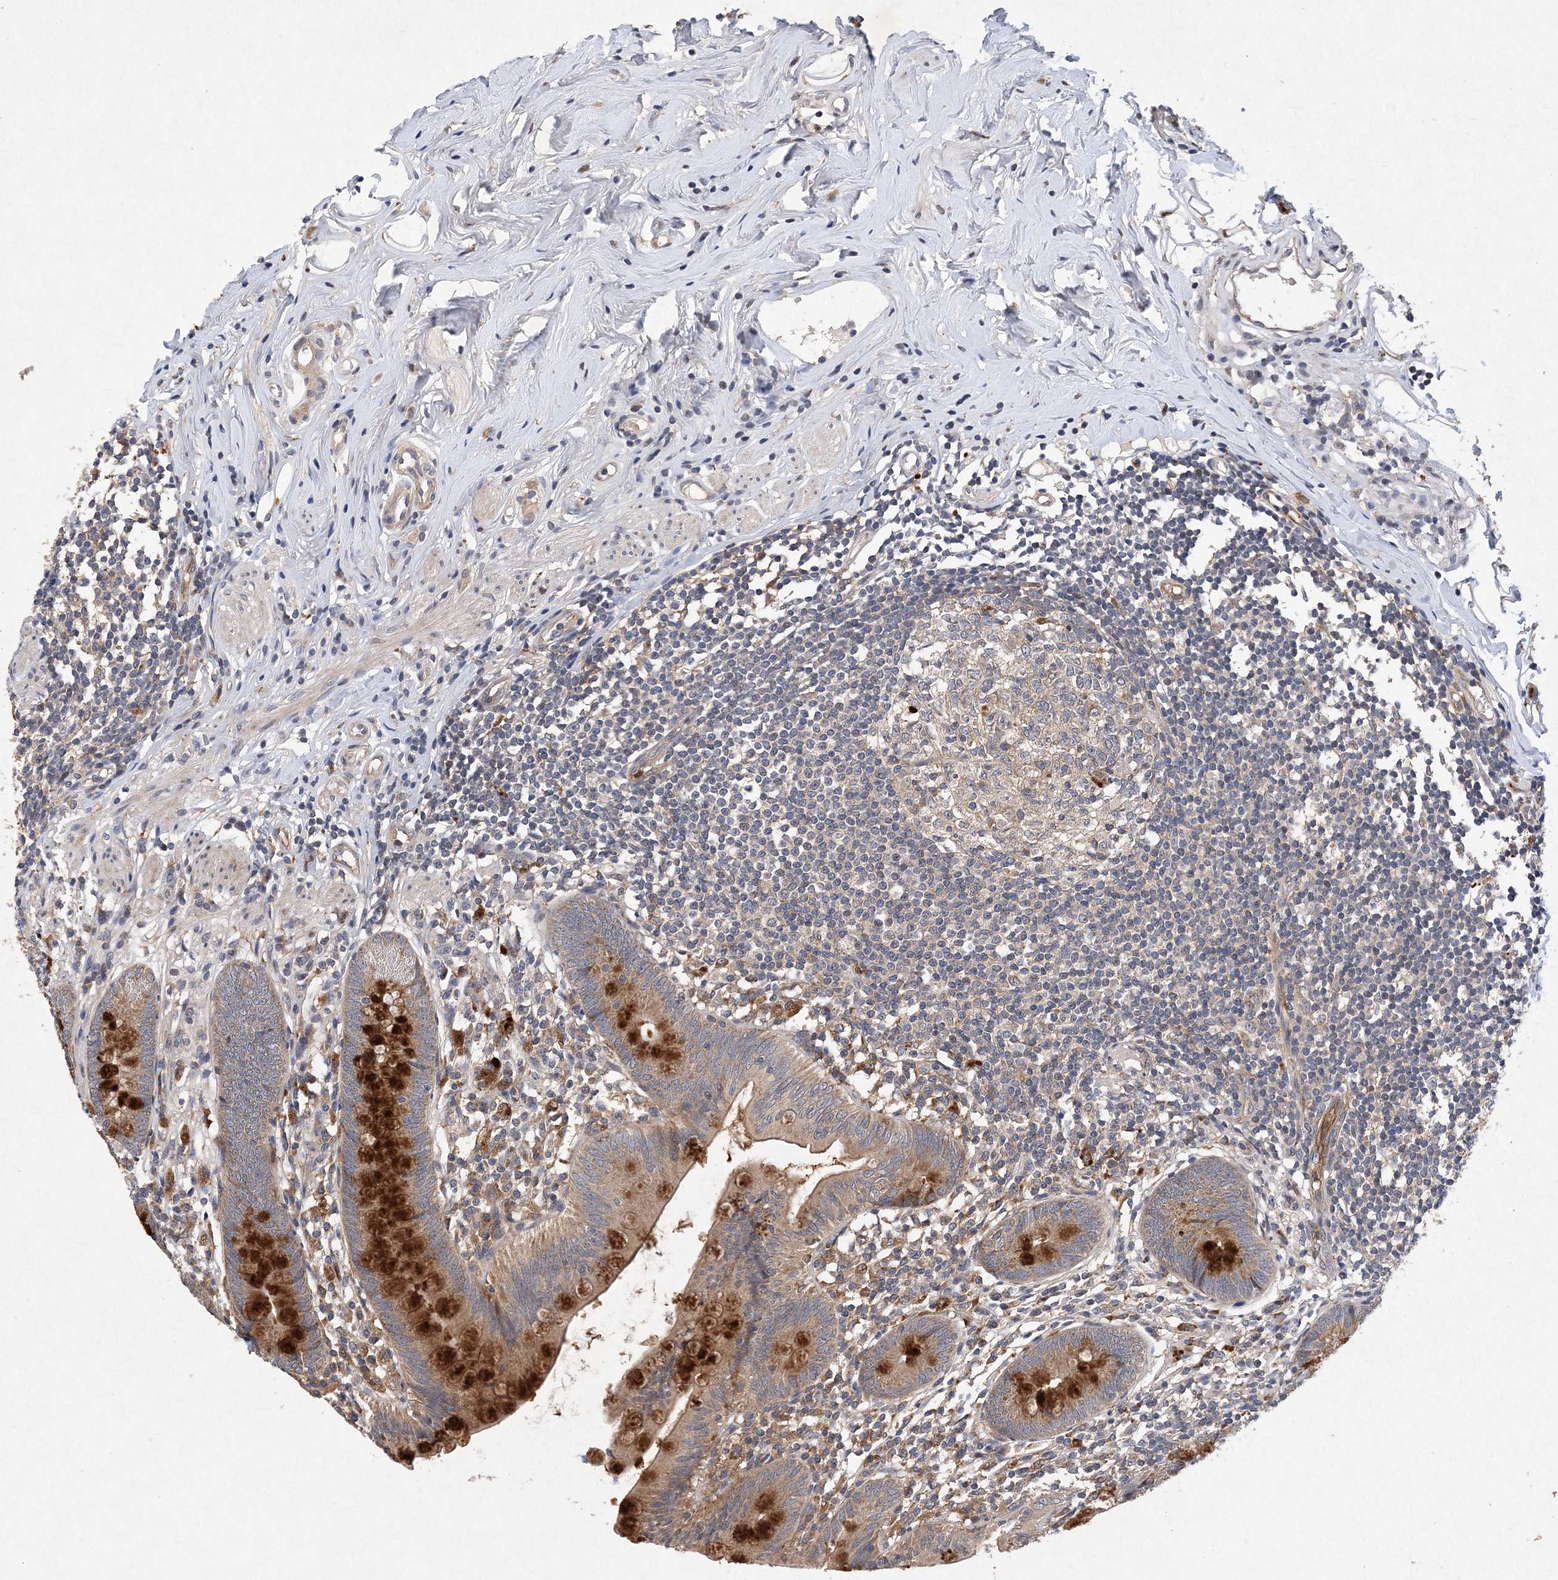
{"staining": {"intensity": "strong", "quantity": ">75%", "location": "cytoplasmic/membranous"}, "tissue": "appendix", "cell_type": "Glandular cells", "image_type": "normal", "snomed": [{"axis": "morphology", "description": "Normal tissue, NOS"}, {"axis": "topography", "description": "Appendix"}], "caption": "Appendix stained for a protein (brown) shows strong cytoplasmic/membranous positive expression in about >75% of glandular cells.", "gene": "PROSER1", "patient": {"sex": "female", "age": 62}}